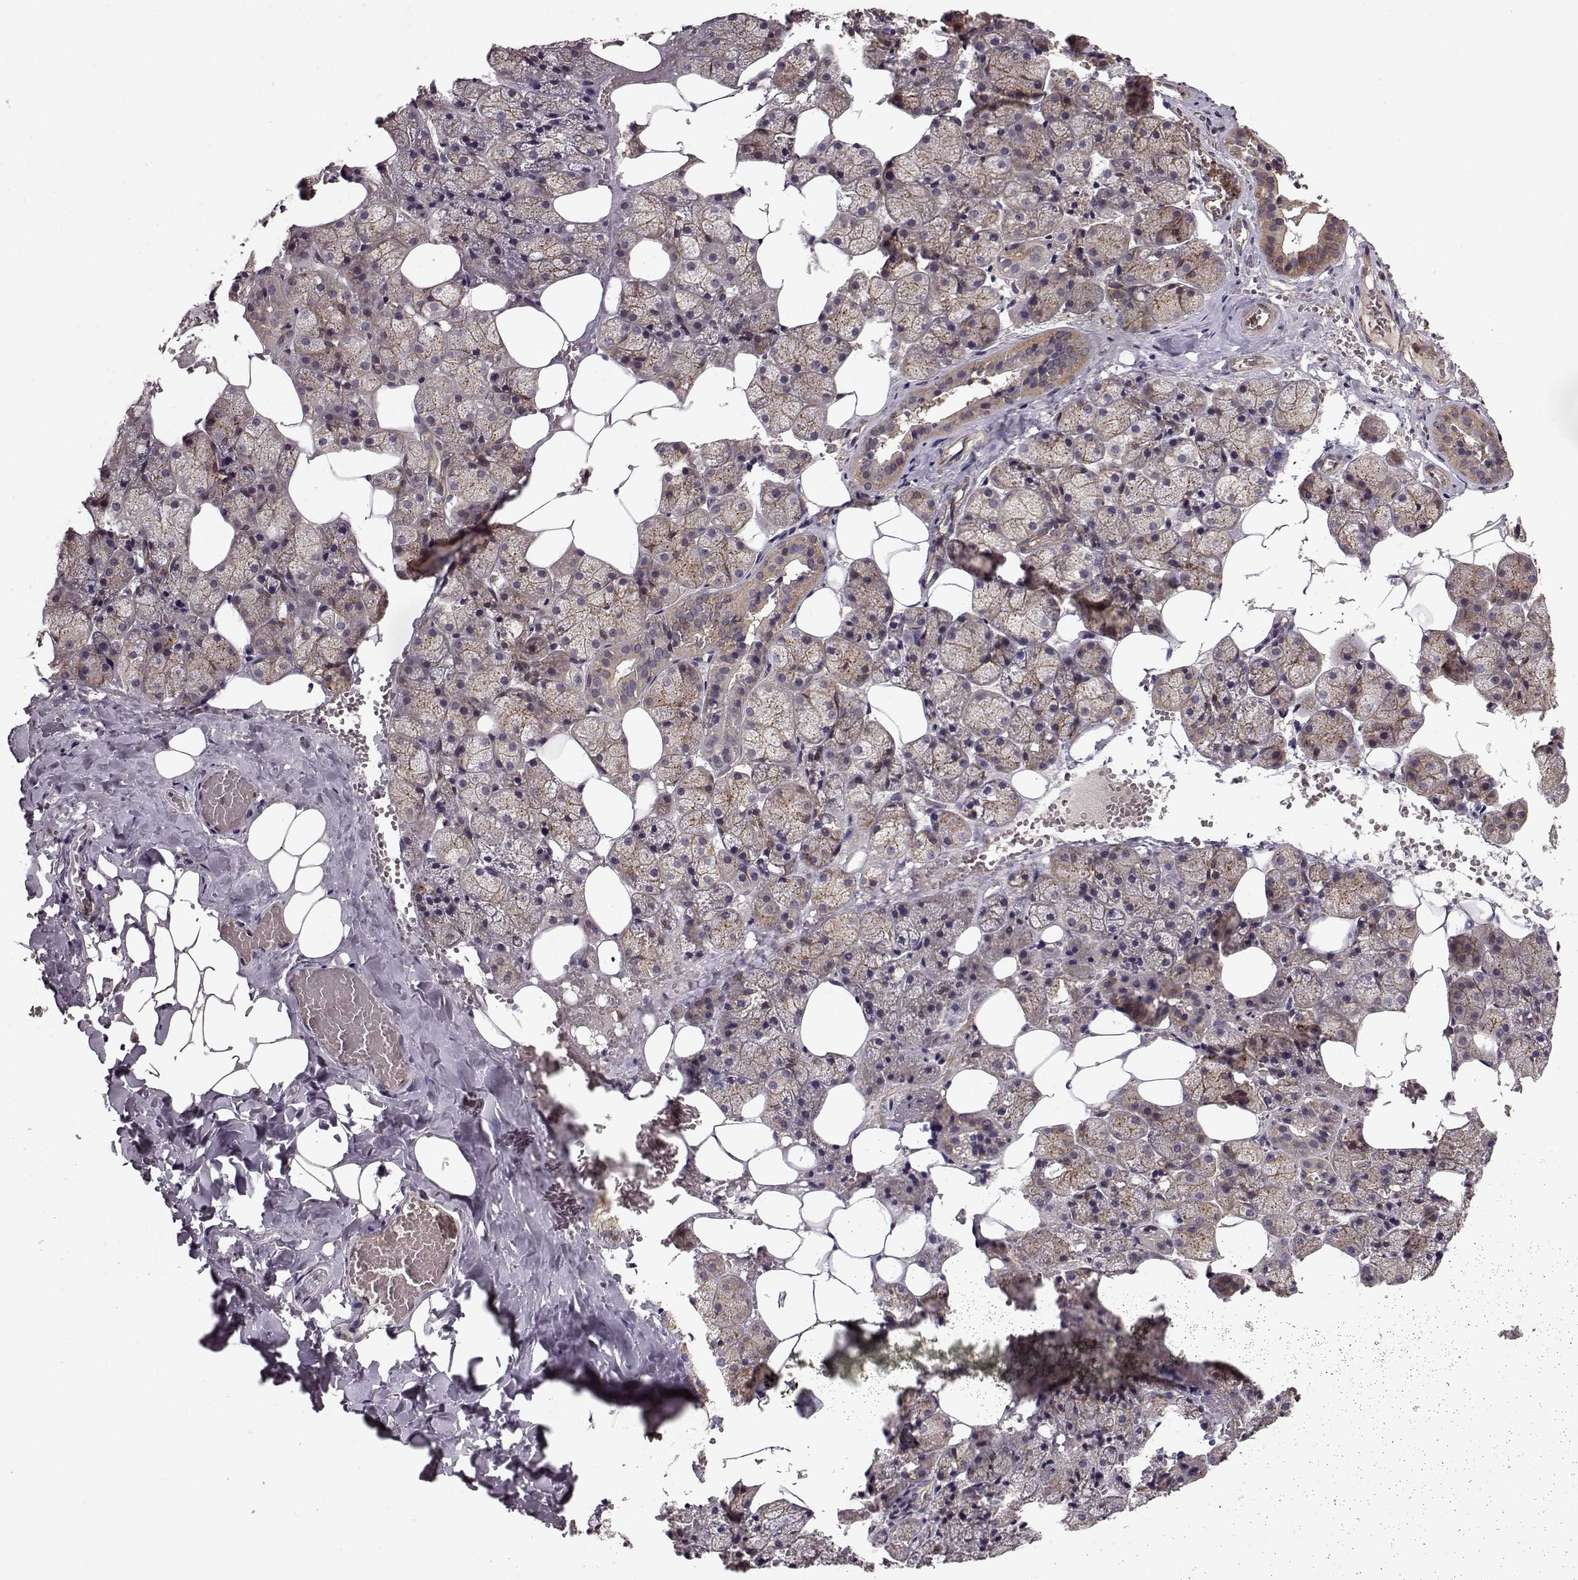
{"staining": {"intensity": "moderate", "quantity": ">75%", "location": "cytoplasmic/membranous"}, "tissue": "salivary gland", "cell_type": "Glandular cells", "image_type": "normal", "snomed": [{"axis": "morphology", "description": "Normal tissue, NOS"}, {"axis": "topography", "description": "Salivary gland"}], "caption": "DAB immunohistochemical staining of unremarkable salivary gland displays moderate cytoplasmic/membranous protein positivity in approximately >75% of glandular cells.", "gene": "IFRD2", "patient": {"sex": "male", "age": 38}}